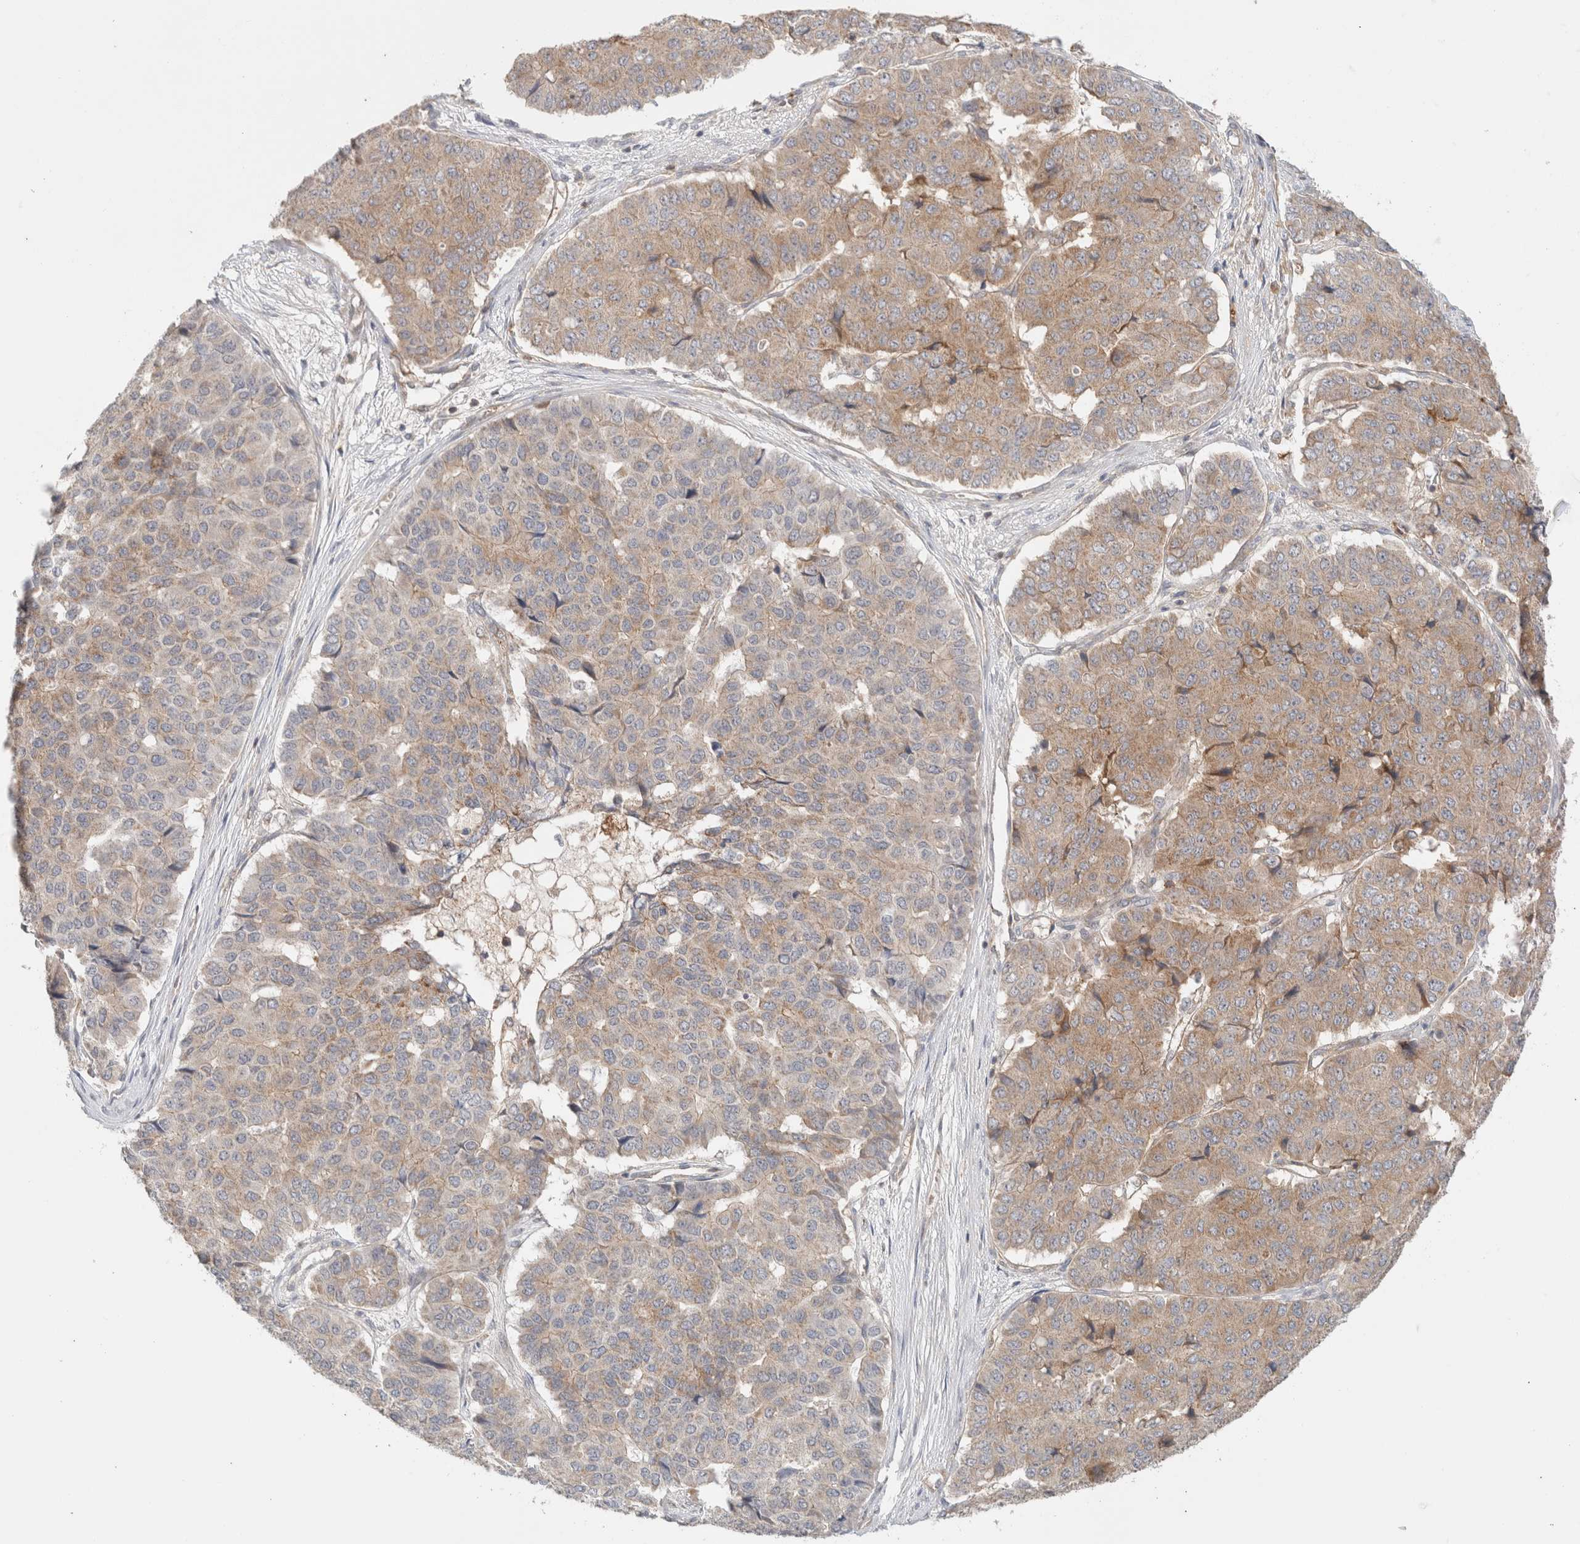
{"staining": {"intensity": "strong", "quantity": "25%-75%", "location": "cytoplasmic/membranous"}, "tissue": "pancreatic cancer", "cell_type": "Tumor cells", "image_type": "cancer", "snomed": [{"axis": "morphology", "description": "Adenocarcinoma, NOS"}, {"axis": "topography", "description": "Pancreas"}], "caption": "Immunohistochemistry (DAB) staining of pancreatic cancer (adenocarcinoma) shows strong cytoplasmic/membranous protein positivity in about 25%-75% of tumor cells.", "gene": "MRM3", "patient": {"sex": "male", "age": 50}}